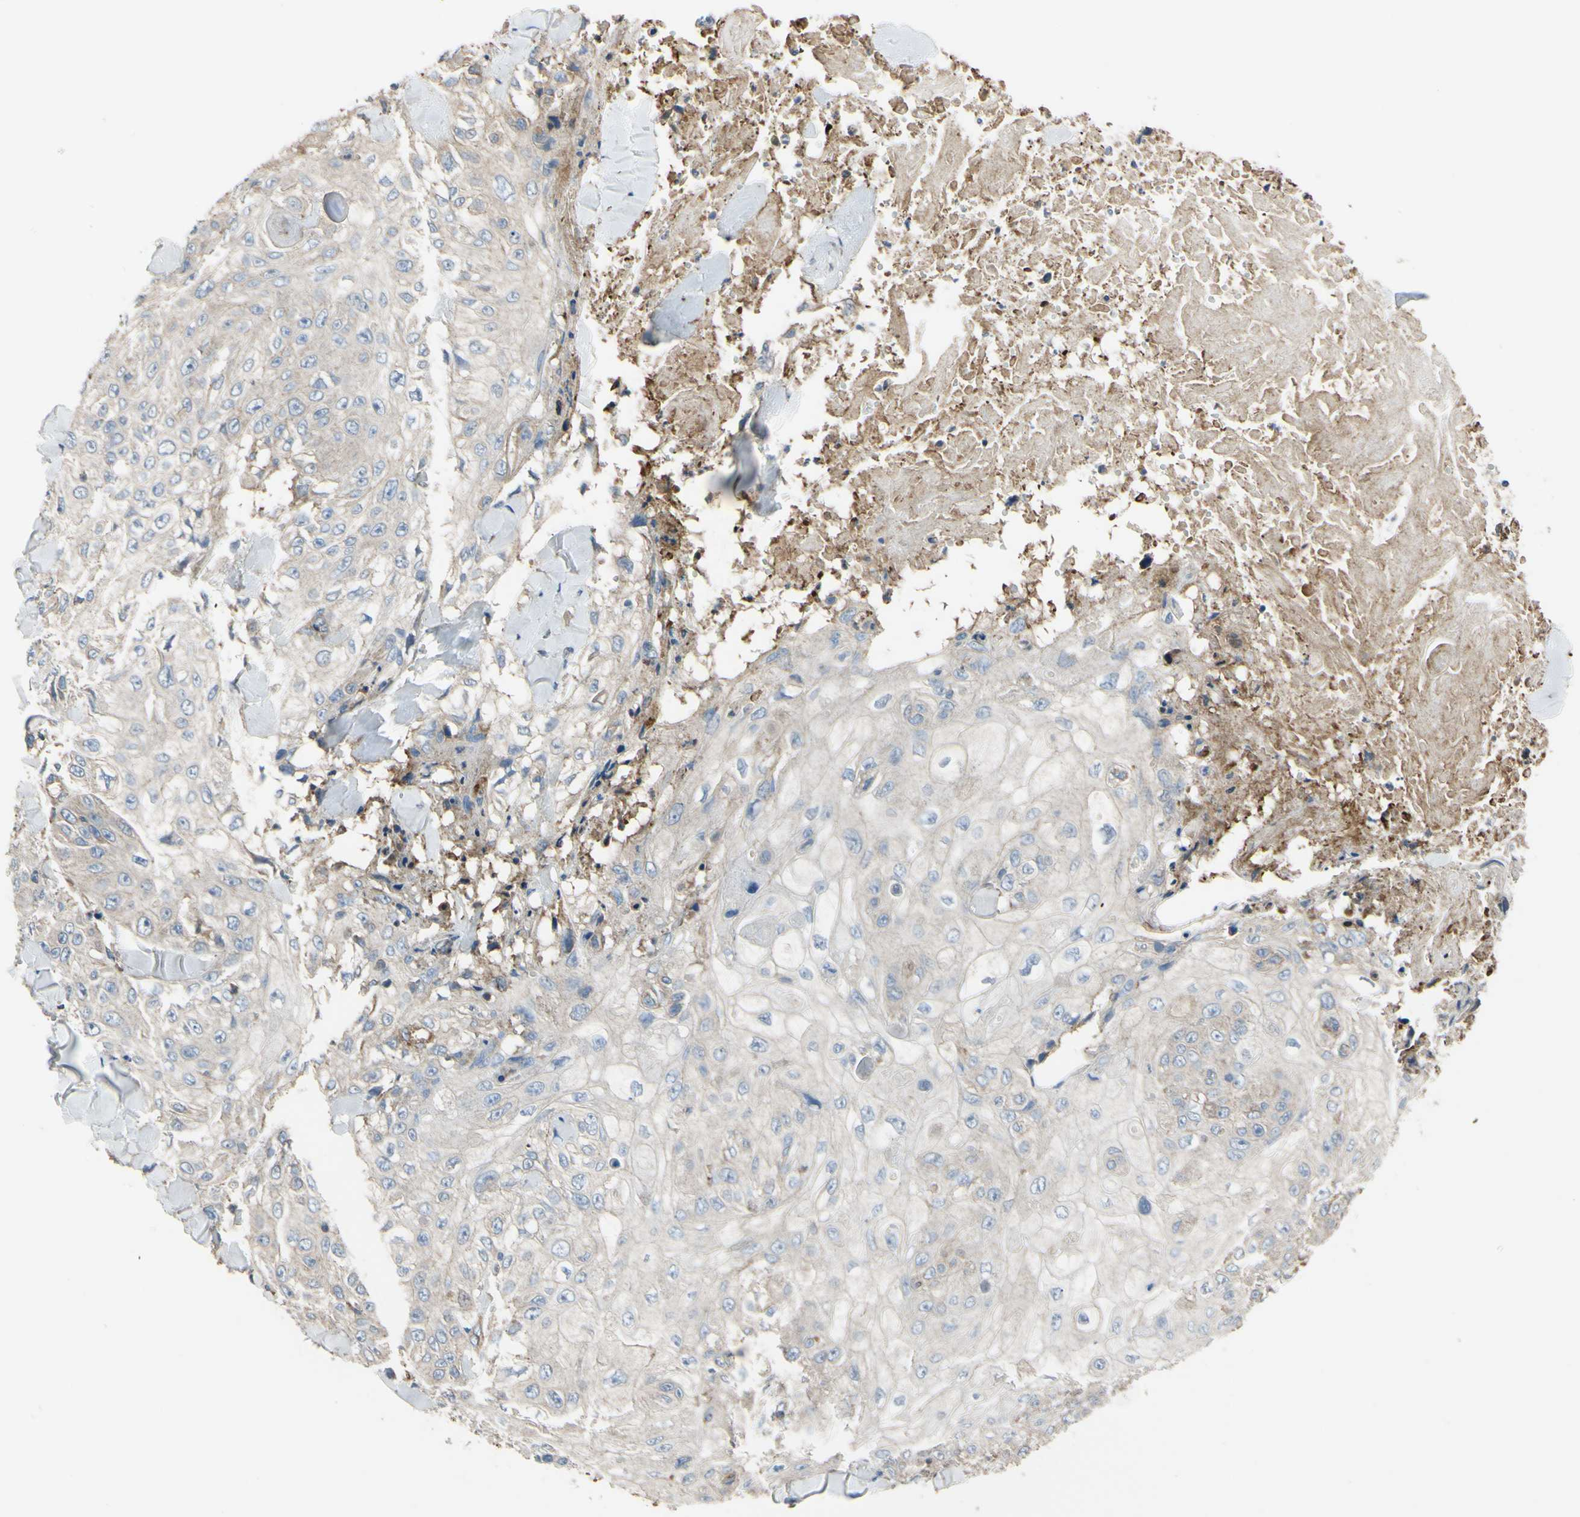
{"staining": {"intensity": "negative", "quantity": "none", "location": "none"}, "tissue": "skin cancer", "cell_type": "Tumor cells", "image_type": "cancer", "snomed": [{"axis": "morphology", "description": "Squamous cell carcinoma, NOS"}, {"axis": "topography", "description": "Skin"}], "caption": "This is an immunohistochemistry histopathology image of squamous cell carcinoma (skin). There is no positivity in tumor cells.", "gene": "BECN1", "patient": {"sex": "male", "age": 86}}